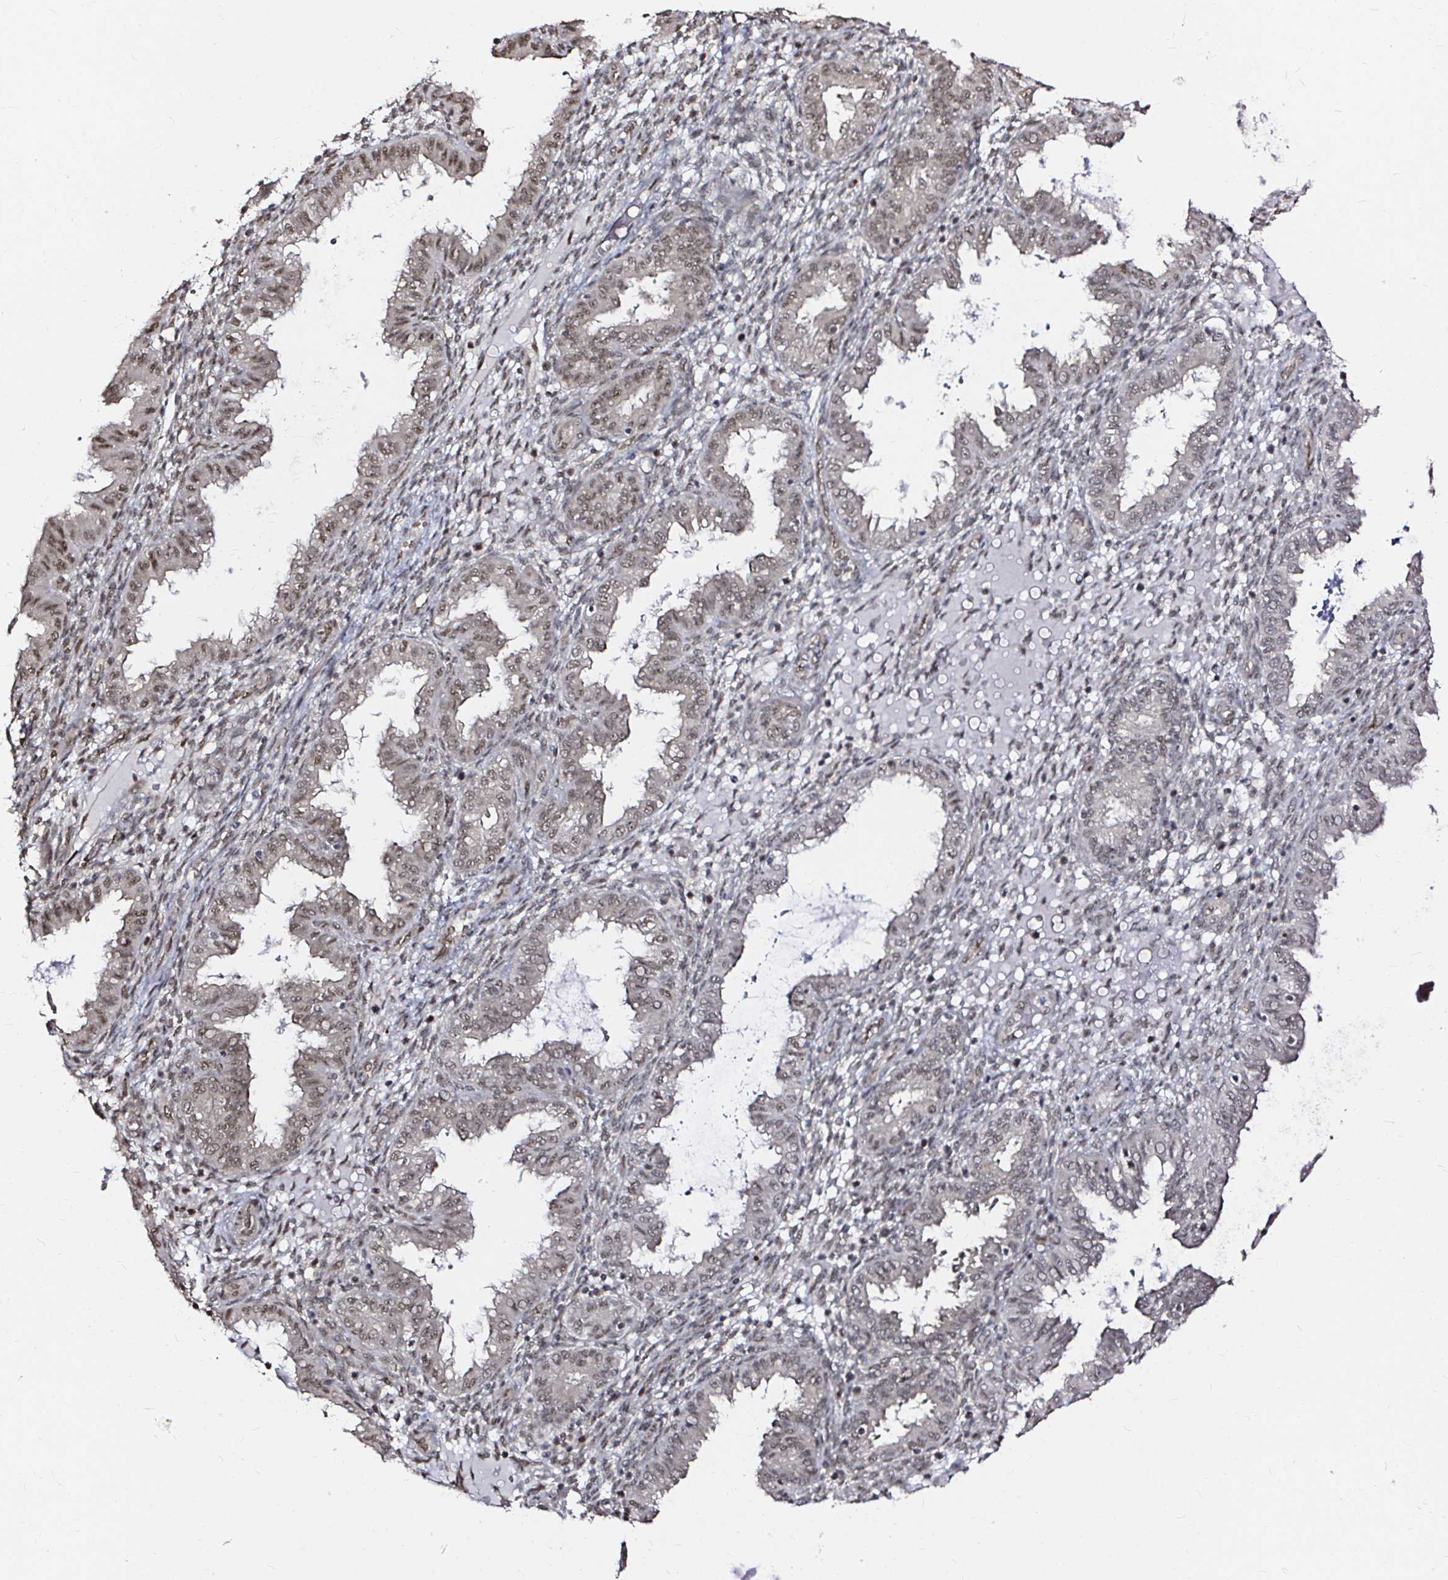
{"staining": {"intensity": "moderate", "quantity": ">75%", "location": "nuclear"}, "tissue": "endometrium", "cell_type": "Cells in endometrial stroma", "image_type": "normal", "snomed": [{"axis": "morphology", "description": "Normal tissue, NOS"}, {"axis": "topography", "description": "Endometrium"}], "caption": "Immunohistochemistry image of unremarkable human endometrium stained for a protein (brown), which displays medium levels of moderate nuclear expression in approximately >75% of cells in endometrial stroma.", "gene": "SNRPC", "patient": {"sex": "female", "age": 33}}